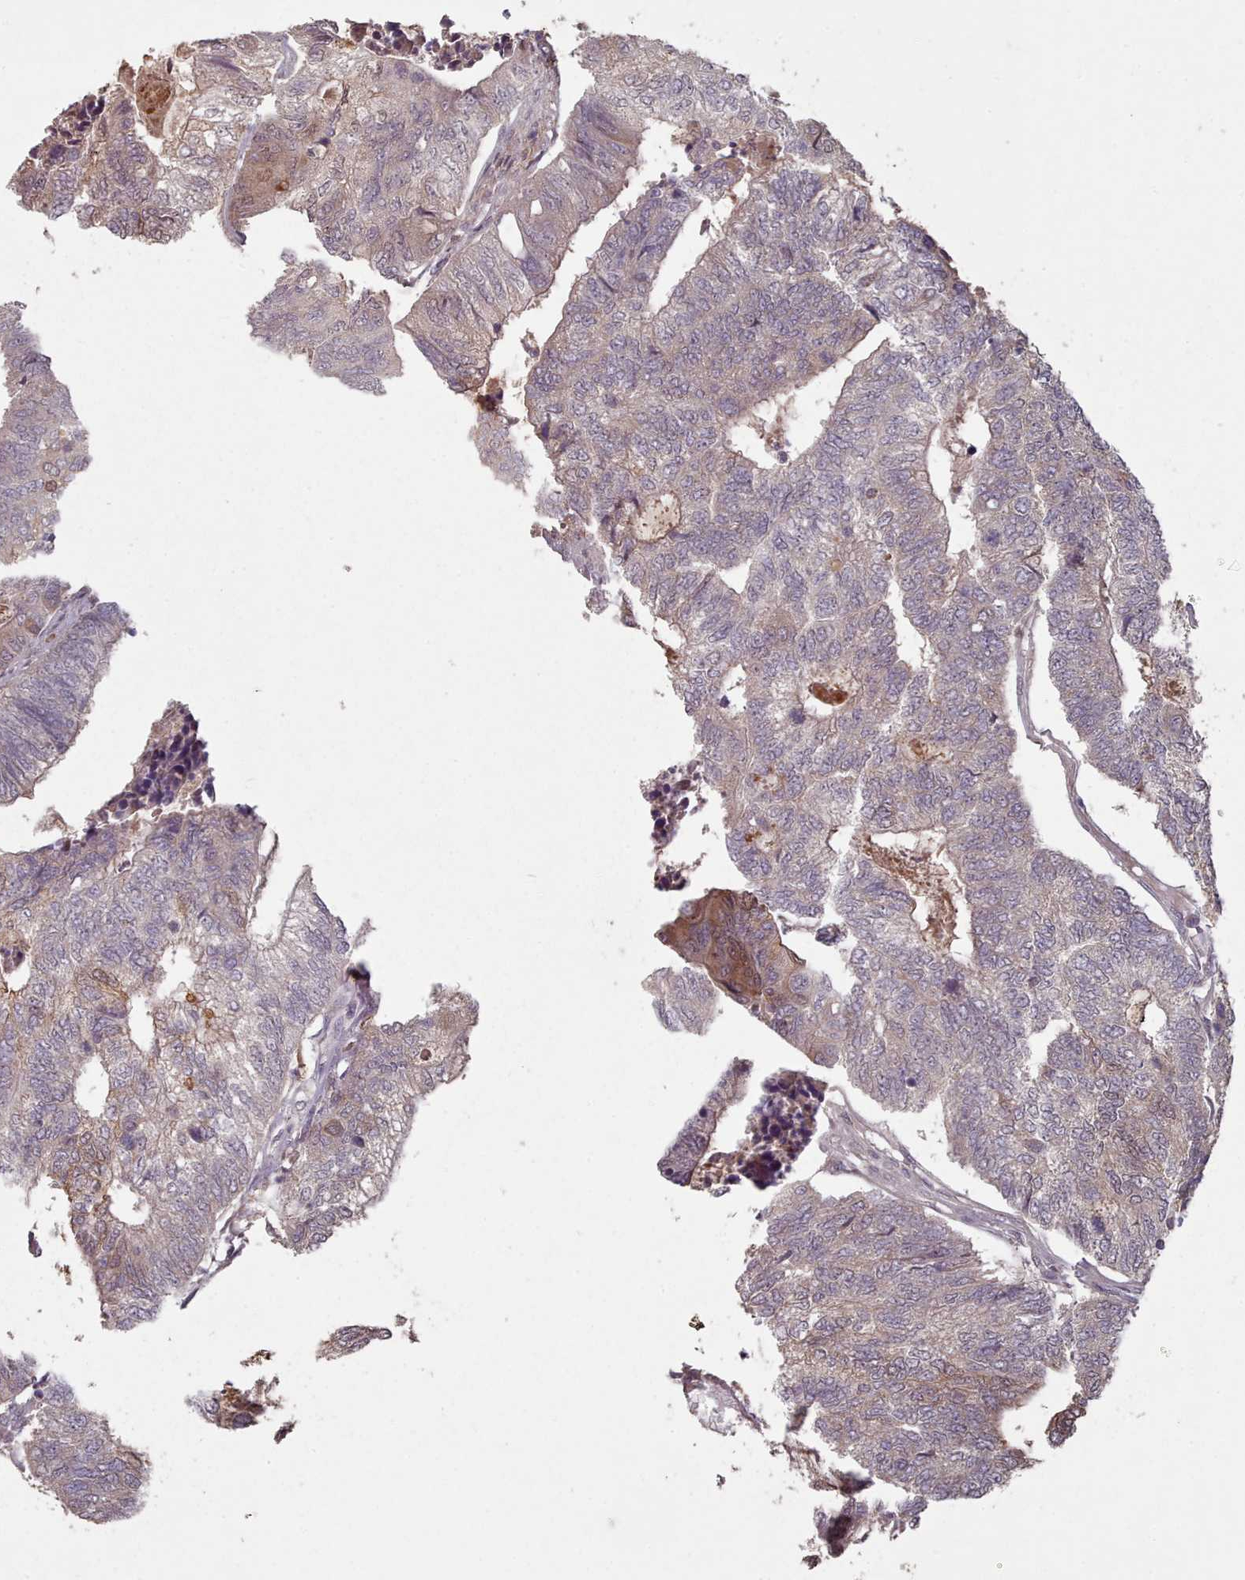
{"staining": {"intensity": "moderate", "quantity": "<25%", "location": "cytoplasmic/membranous,nuclear"}, "tissue": "colorectal cancer", "cell_type": "Tumor cells", "image_type": "cancer", "snomed": [{"axis": "morphology", "description": "Adenocarcinoma, NOS"}, {"axis": "topography", "description": "Colon"}], "caption": "A brown stain labels moderate cytoplasmic/membranous and nuclear expression of a protein in colorectal cancer tumor cells. (DAB (3,3'-diaminobenzidine) IHC with brightfield microscopy, high magnification).", "gene": "ERCC6L", "patient": {"sex": "female", "age": 67}}